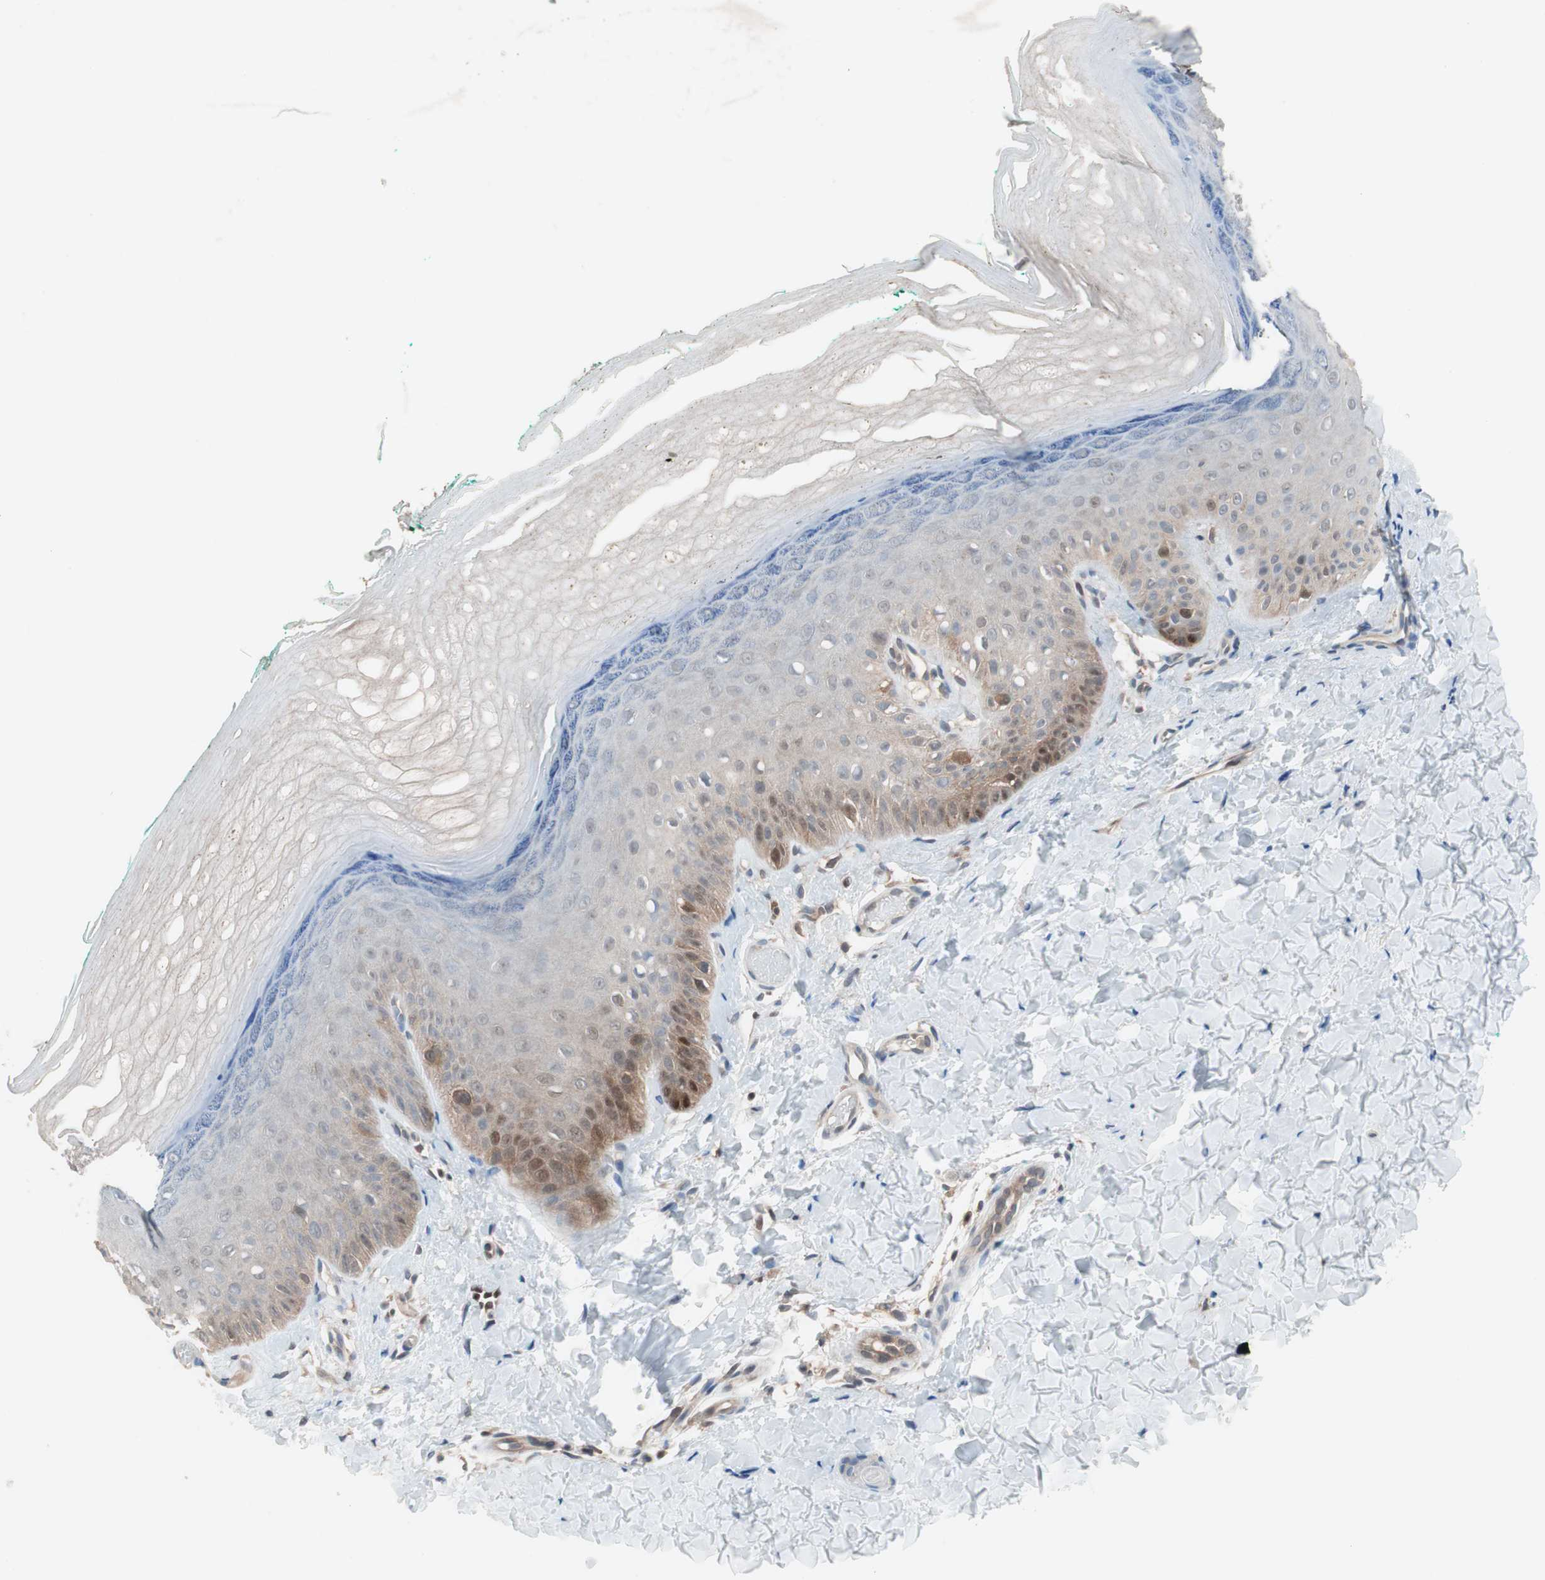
{"staining": {"intensity": "moderate", "quantity": "<25%", "location": "cytoplasmic/membranous"}, "tissue": "skin", "cell_type": "Fibroblasts", "image_type": "normal", "snomed": [{"axis": "morphology", "description": "Normal tissue, NOS"}, {"axis": "topography", "description": "Skin"}], "caption": "Skin stained with DAB immunohistochemistry reveals low levels of moderate cytoplasmic/membranous staining in about <25% of fibroblasts.", "gene": "GALT", "patient": {"sex": "male", "age": 26}}